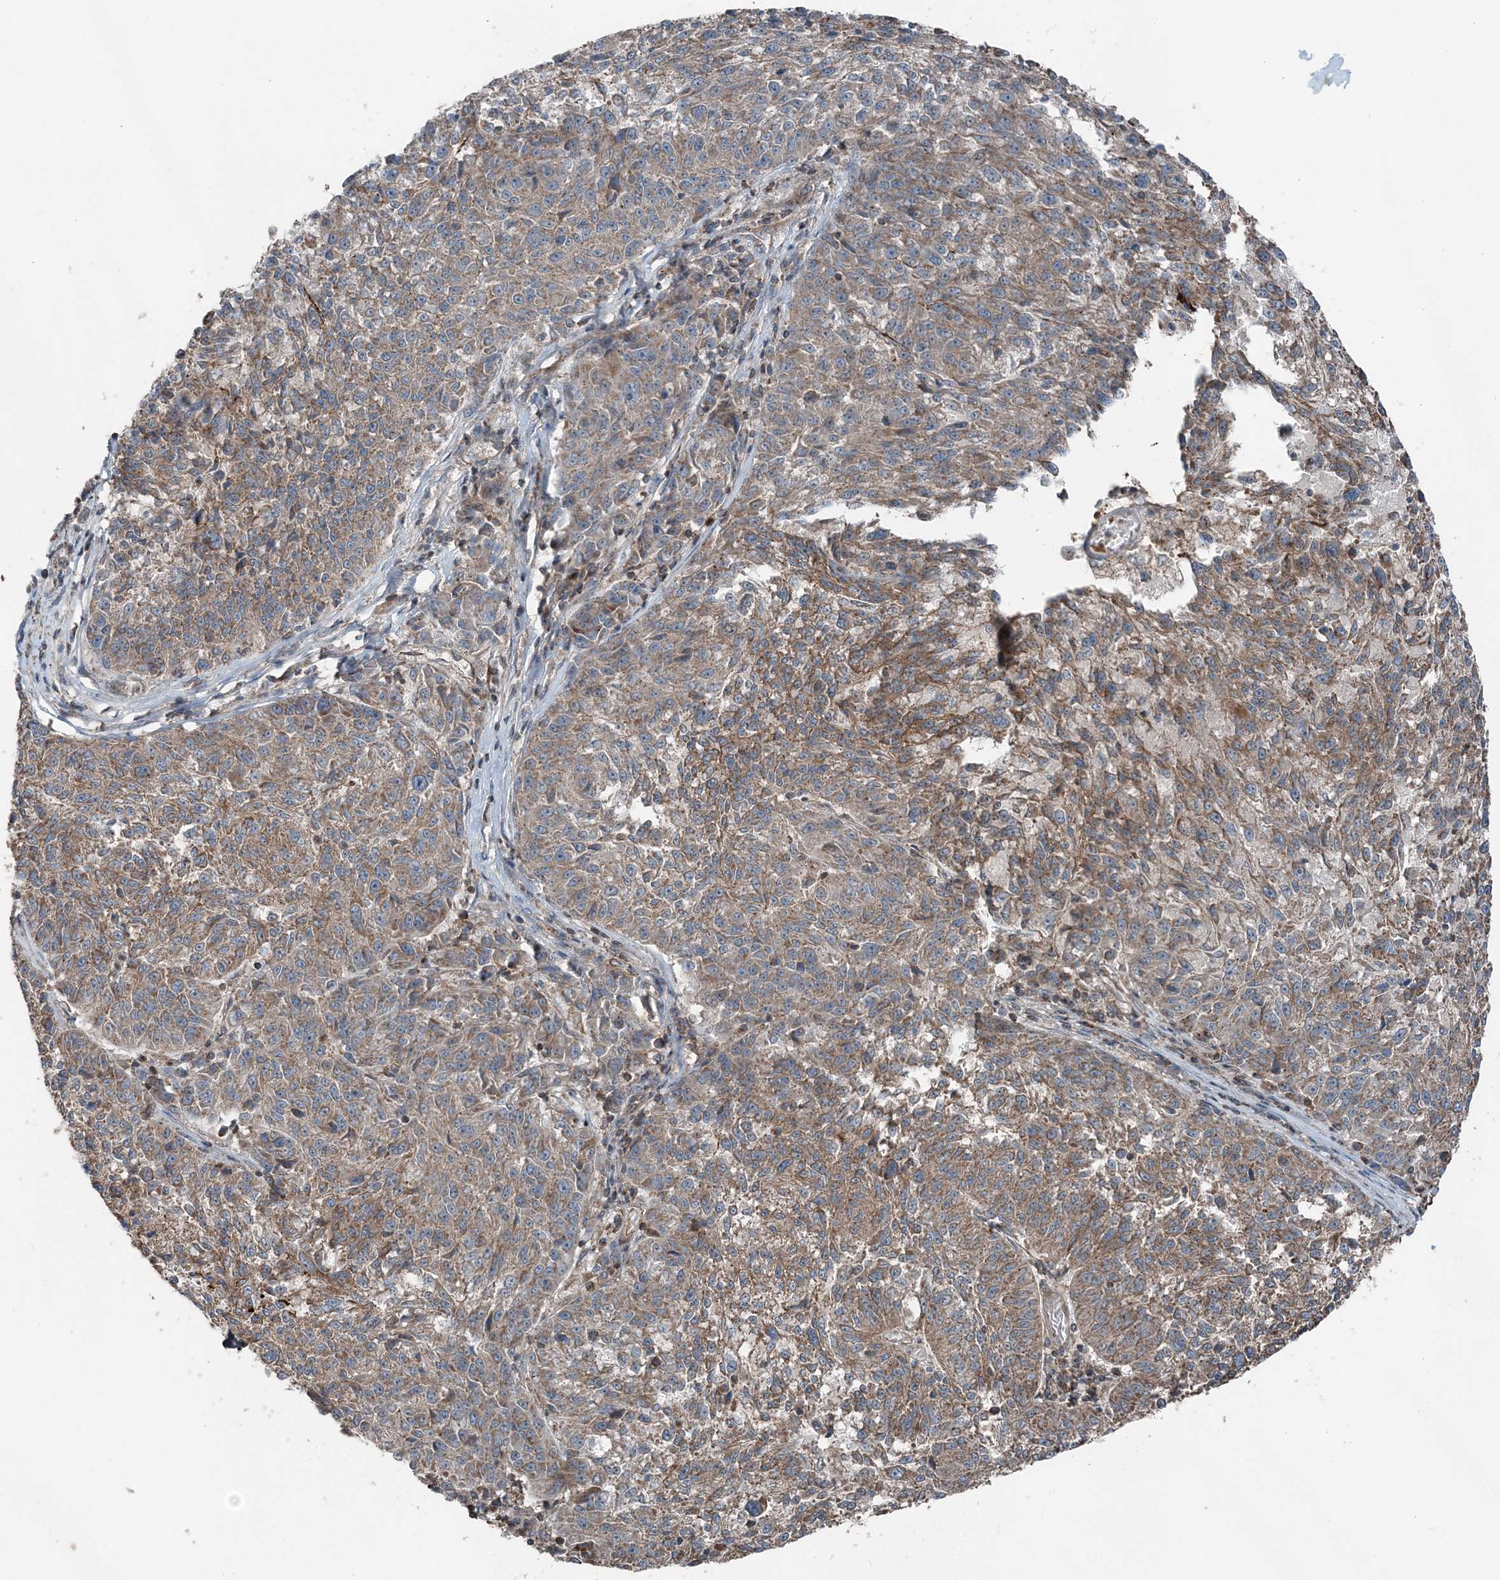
{"staining": {"intensity": "moderate", "quantity": ">75%", "location": "cytoplasmic/membranous"}, "tissue": "melanoma", "cell_type": "Tumor cells", "image_type": "cancer", "snomed": [{"axis": "morphology", "description": "Malignant melanoma, NOS"}, {"axis": "topography", "description": "Skin"}], "caption": "DAB immunohistochemical staining of melanoma demonstrates moderate cytoplasmic/membranous protein positivity in approximately >75% of tumor cells.", "gene": "KY", "patient": {"sex": "male", "age": 53}}